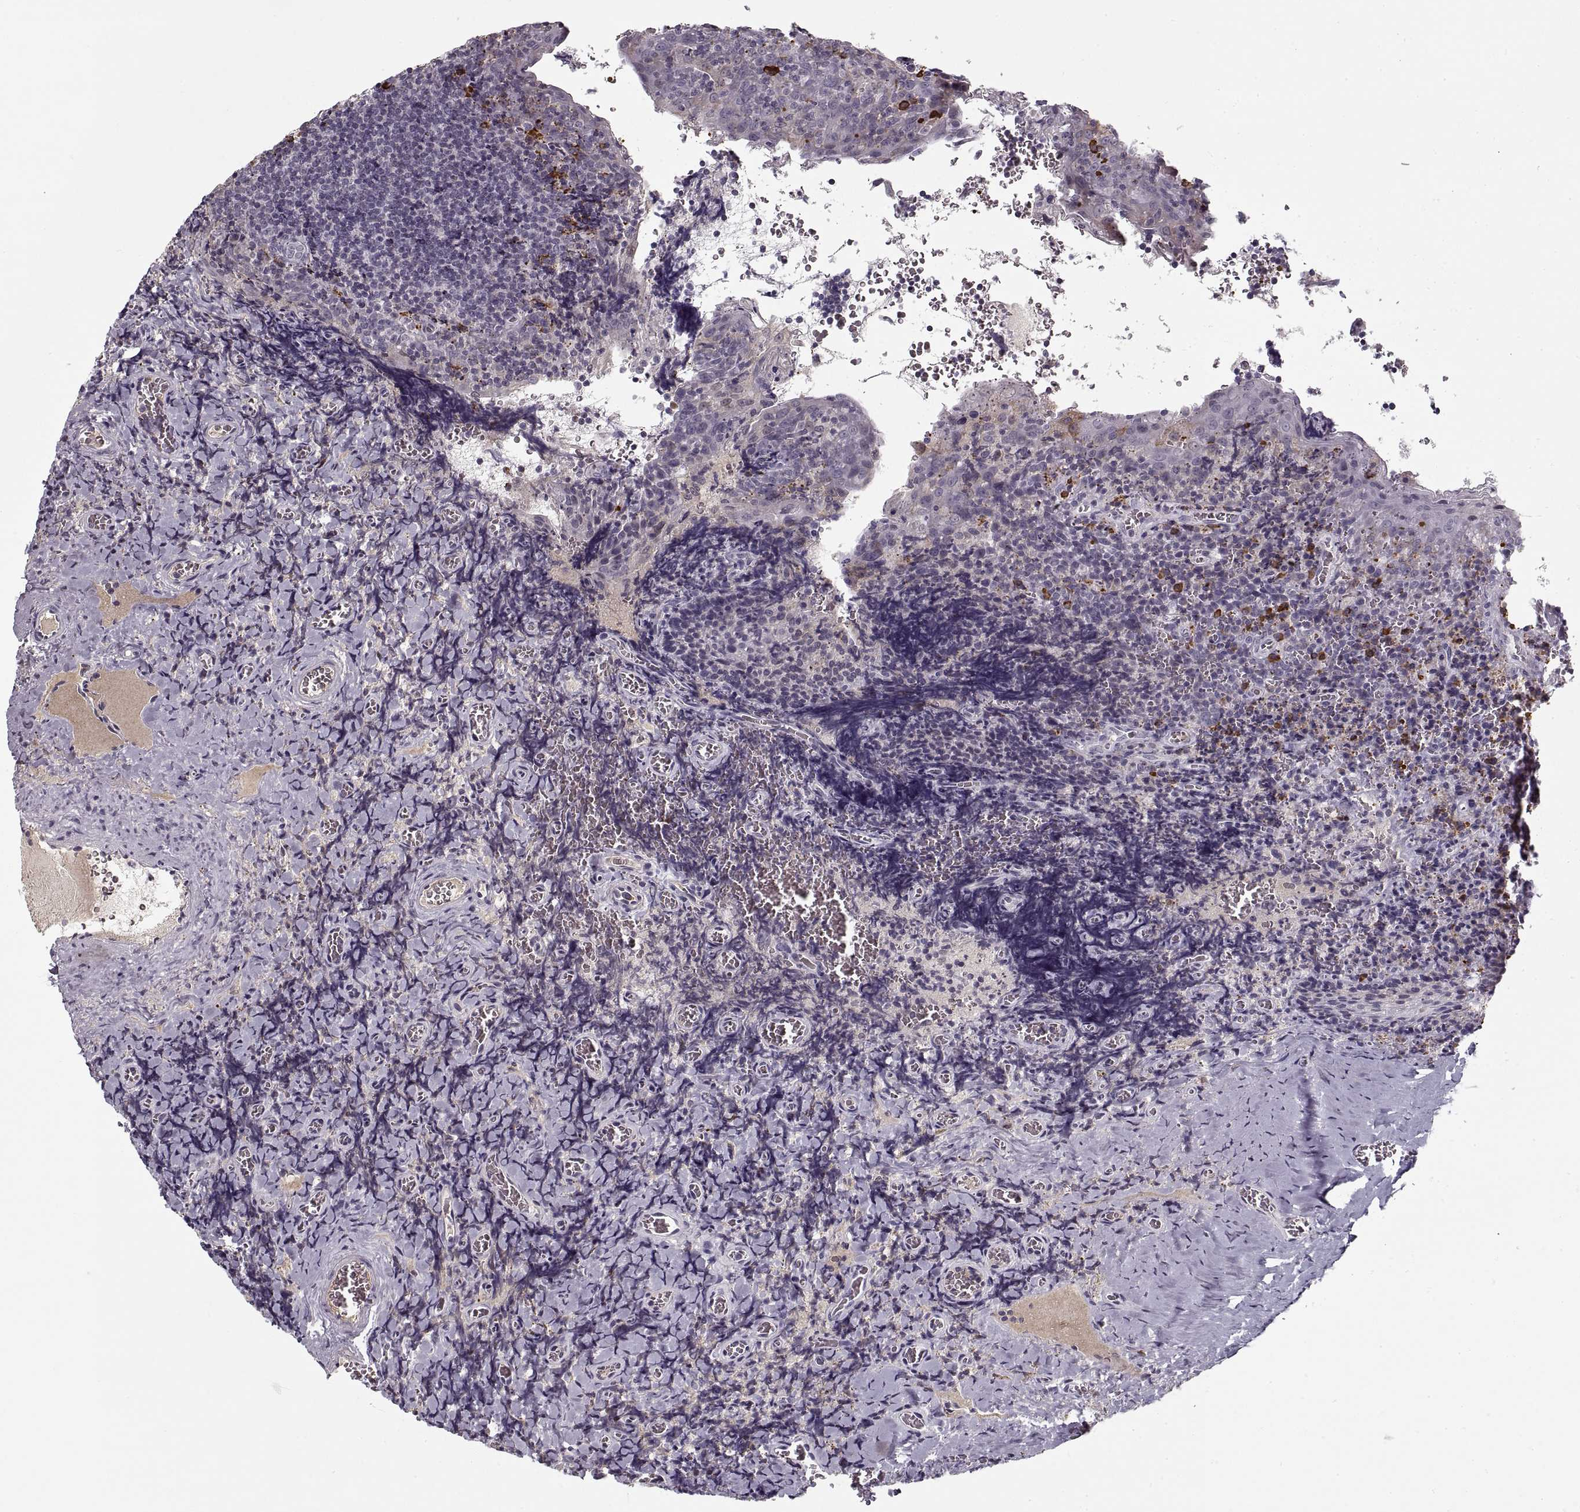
{"staining": {"intensity": "strong", "quantity": "<25%", "location": "cytoplasmic/membranous"}, "tissue": "tonsil", "cell_type": "Germinal center cells", "image_type": "normal", "snomed": [{"axis": "morphology", "description": "Normal tissue, NOS"}, {"axis": "morphology", "description": "Inflammation, NOS"}, {"axis": "topography", "description": "Tonsil"}], "caption": "Immunohistochemical staining of normal human tonsil demonstrates <25% levels of strong cytoplasmic/membranous protein expression in approximately <25% of germinal center cells.", "gene": "GAD2", "patient": {"sex": "female", "age": 31}}